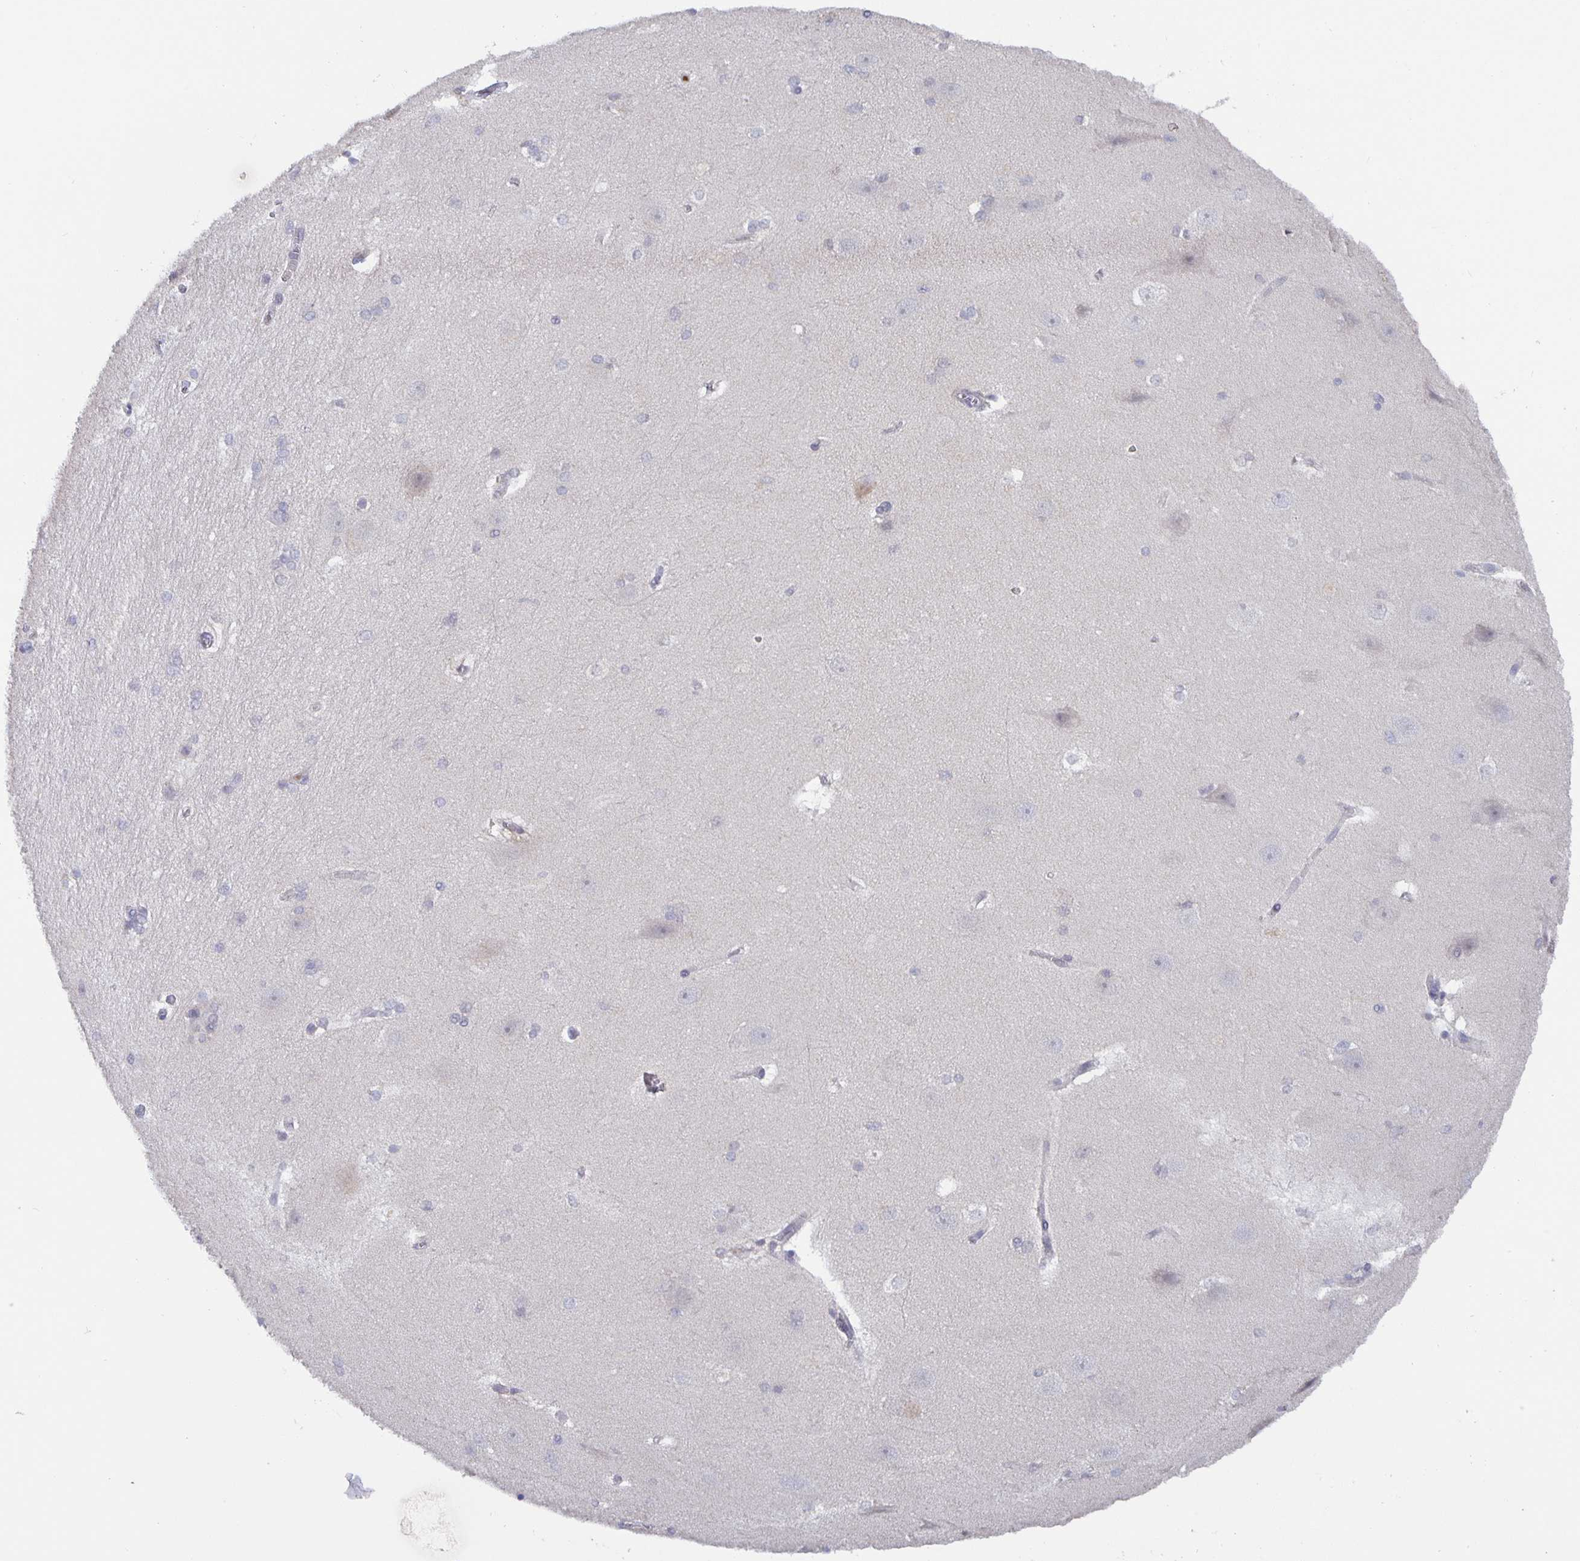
{"staining": {"intensity": "negative", "quantity": "none", "location": "none"}, "tissue": "hippocampus", "cell_type": "Glial cells", "image_type": "normal", "snomed": [{"axis": "morphology", "description": "Normal tissue, NOS"}, {"axis": "topography", "description": "Cerebral cortex"}, {"axis": "topography", "description": "Hippocampus"}], "caption": "Image shows no significant protein positivity in glial cells of unremarkable hippocampus.", "gene": "GDF15", "patient": {"sex": "female", "age": 19}}